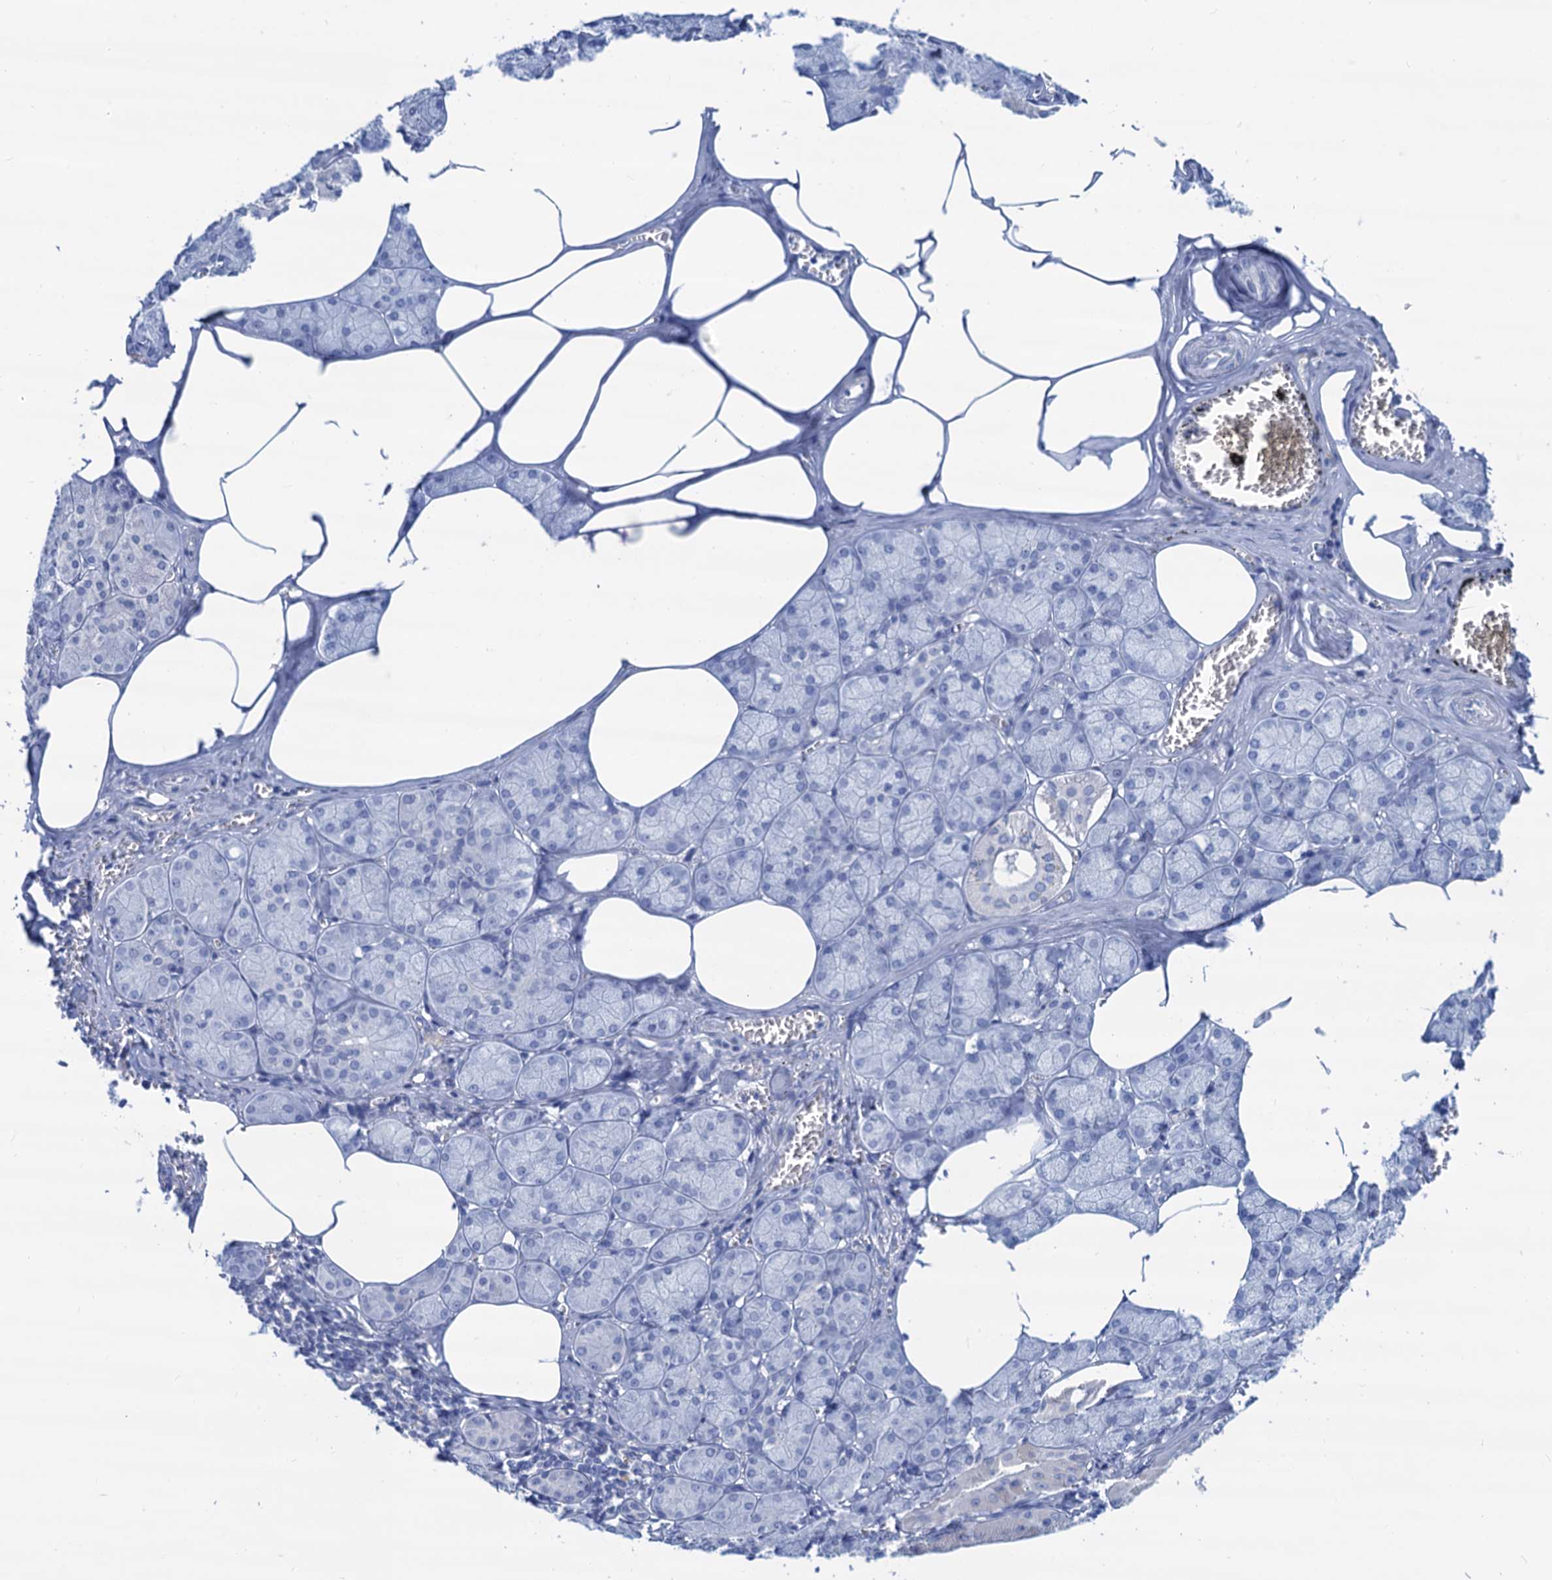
{"staining": {"intensity": "negative", "quantity": "none", "location": "none"}, "tissue": "salivary gland", "cell_type": "Glandular cells", "image_type": "normal", "snomed": [{"axis": "morphology", "description": "Normal tissue, NOS"}, {"axis": "topography", "description": "Salivary gland"}], "caption": "IHC of unremarkable salivary gland shows no positivity in glandular cells.", "gene": "CABYR", "patient": {"sex": "male", "age": 62}}